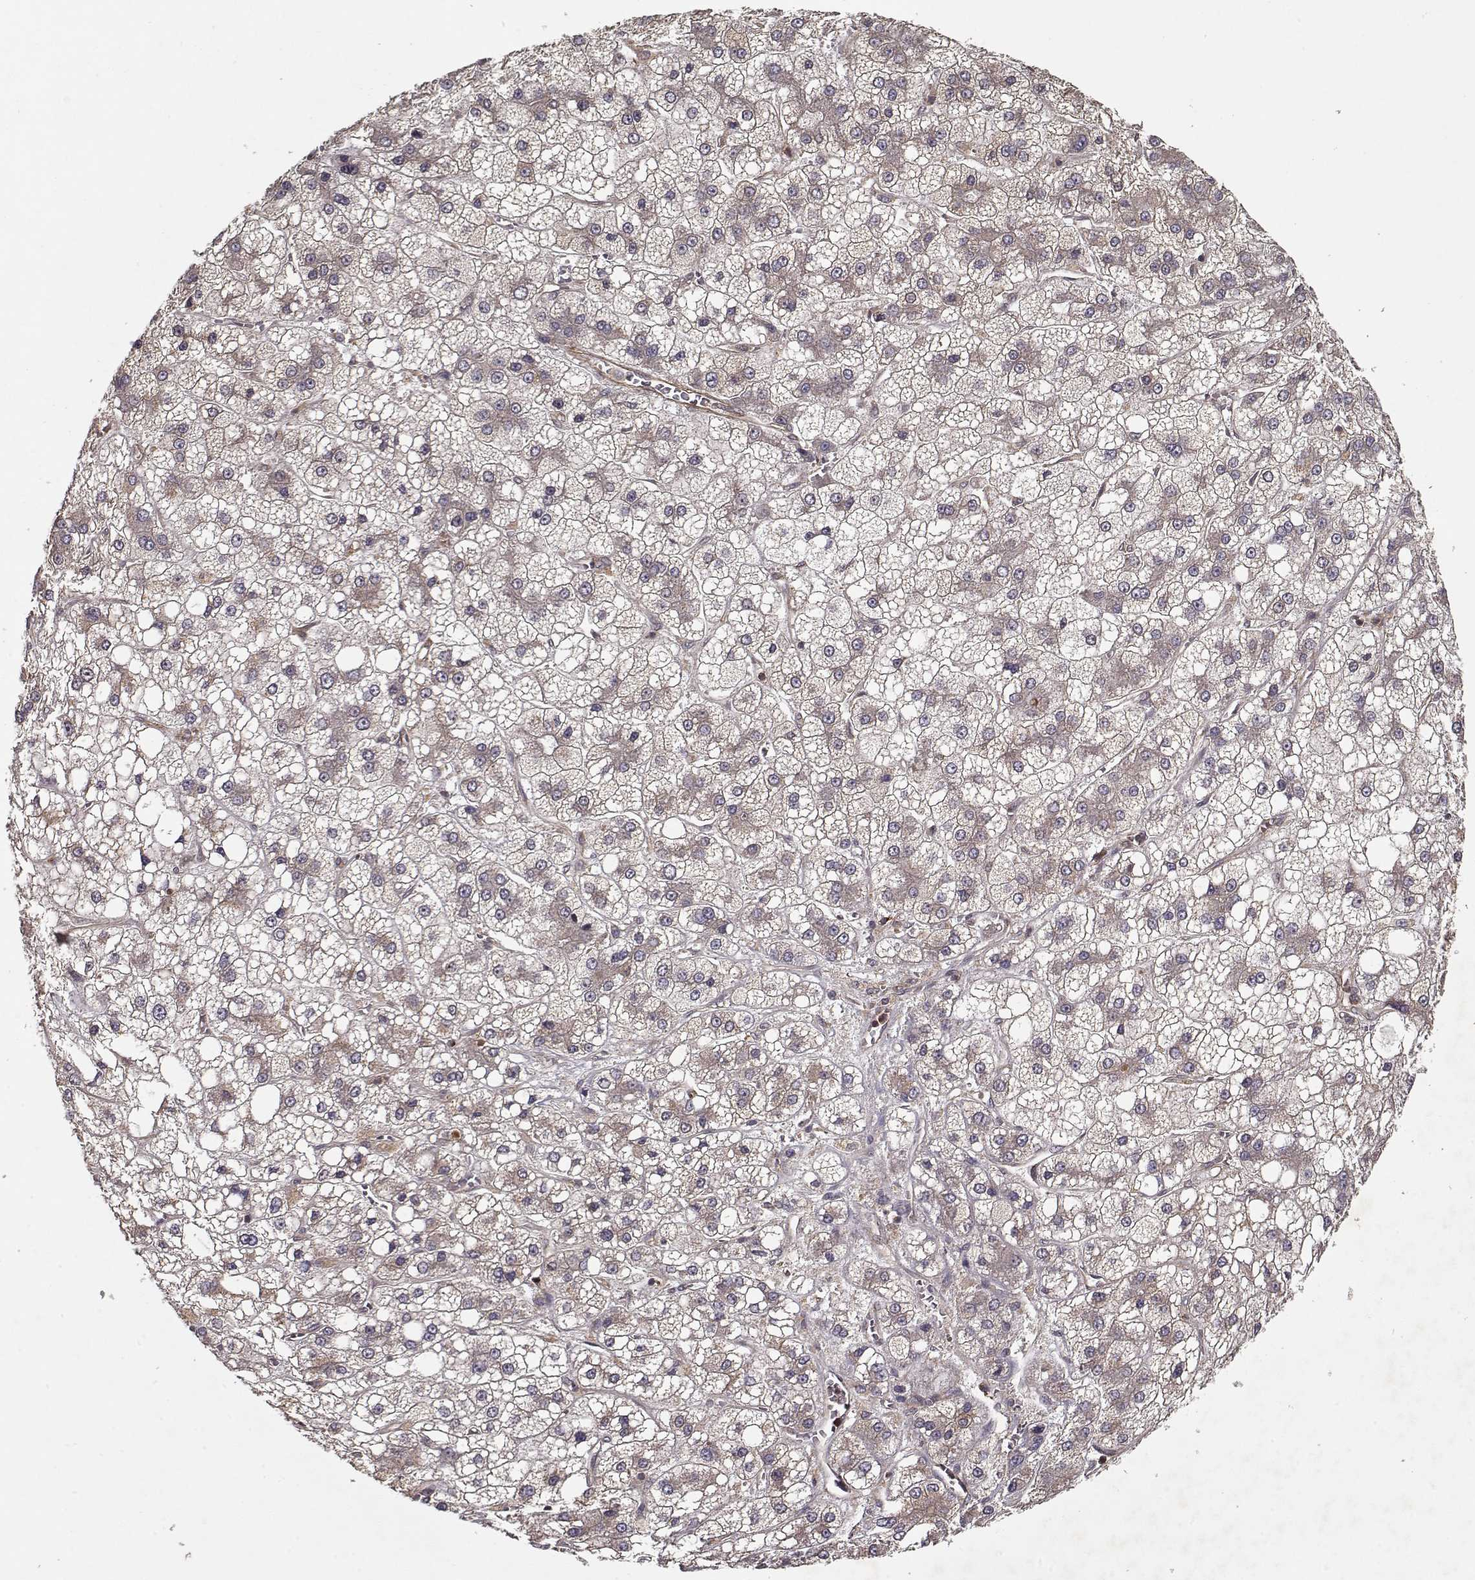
{"staining": {"intensity": "weak", "quantity": ">75%", "location": "cytoplasmic/membranous"}, "tissue": "liver cancer", "cell_type": "Tumor cells", "image_type": "cancer", "snomed": [{"axis": "morphology", "description": "Carcinoma, Hepatocellular, NOS"}, {"axis": "topography", "description": "Liver"}], "caption": "Protein expression by IHC demonstrates weak cytoplasmic/membranous positivity in about >75% of tumor cells in liver cancer.", "gene": "PPP1R12A", "patient": {"sex": "male", "age": 73}}